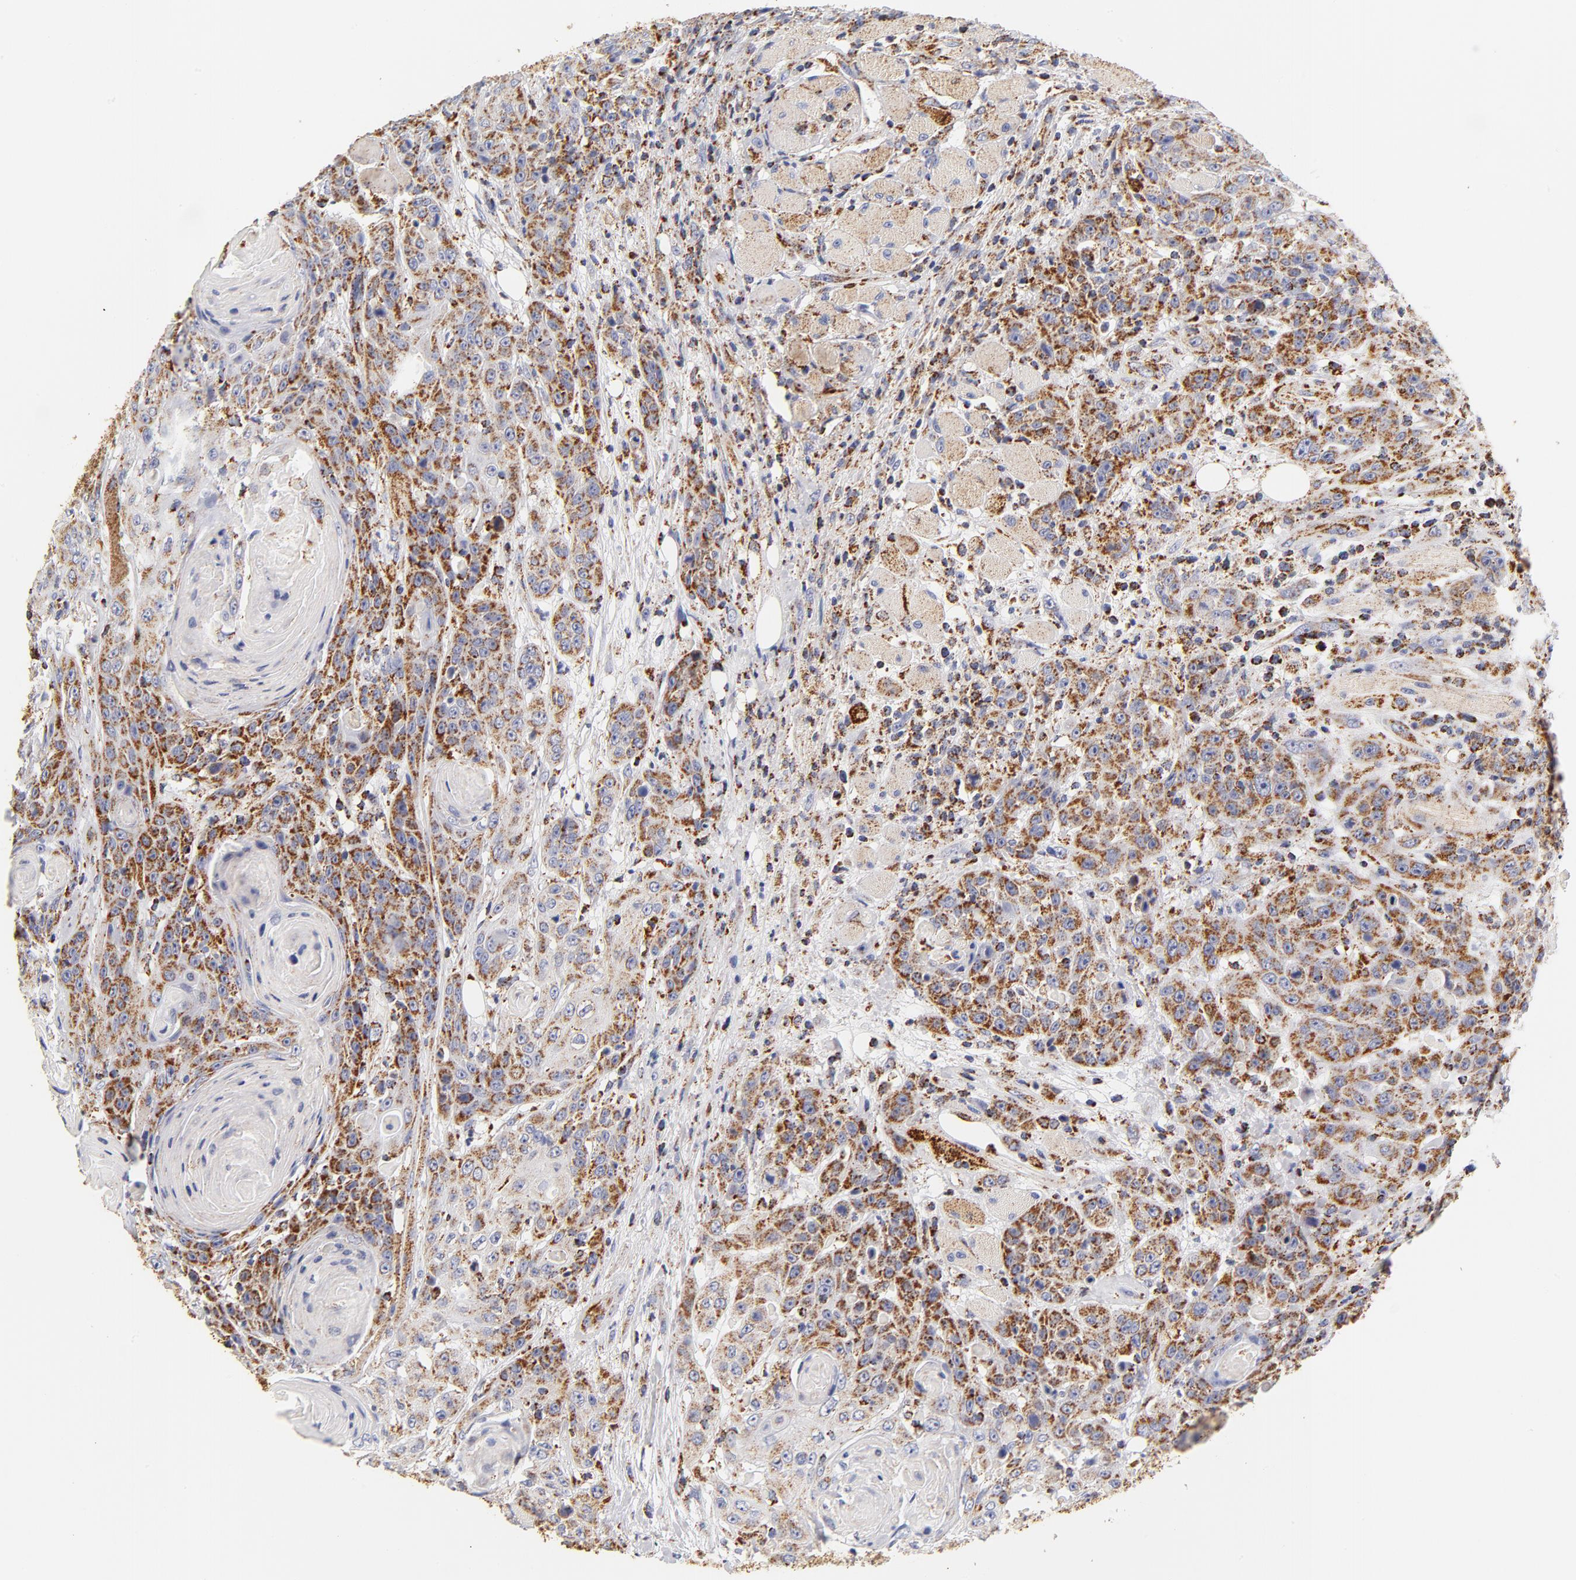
{"staining": {"intensity": "strong", "quantity": ">75%", "location": "cytoplasmic/membranous"}, "tissue": "head and neck cancer", "cell_type": "Tumor cells", "image_type": "cancer", "snomed": [{"axis": "morphology", "description": "Squamous cell carcinoma, NOS"}, {"axis": "topography", "description": "Head-Neck"}], "caption": "IHC image of neoplastic tissue: human head and neck cancer (squamous cell carcinoma) stained using immunohistochemistry (IHC) shows high levels of strong protein expression localized specifically in the cytoplasmic/membranous of tumor cells, appearing as a cytoplasmic/membranous brown color.", "gene": "ECHS1", "patient": {"sex": "female", "age": 84}}